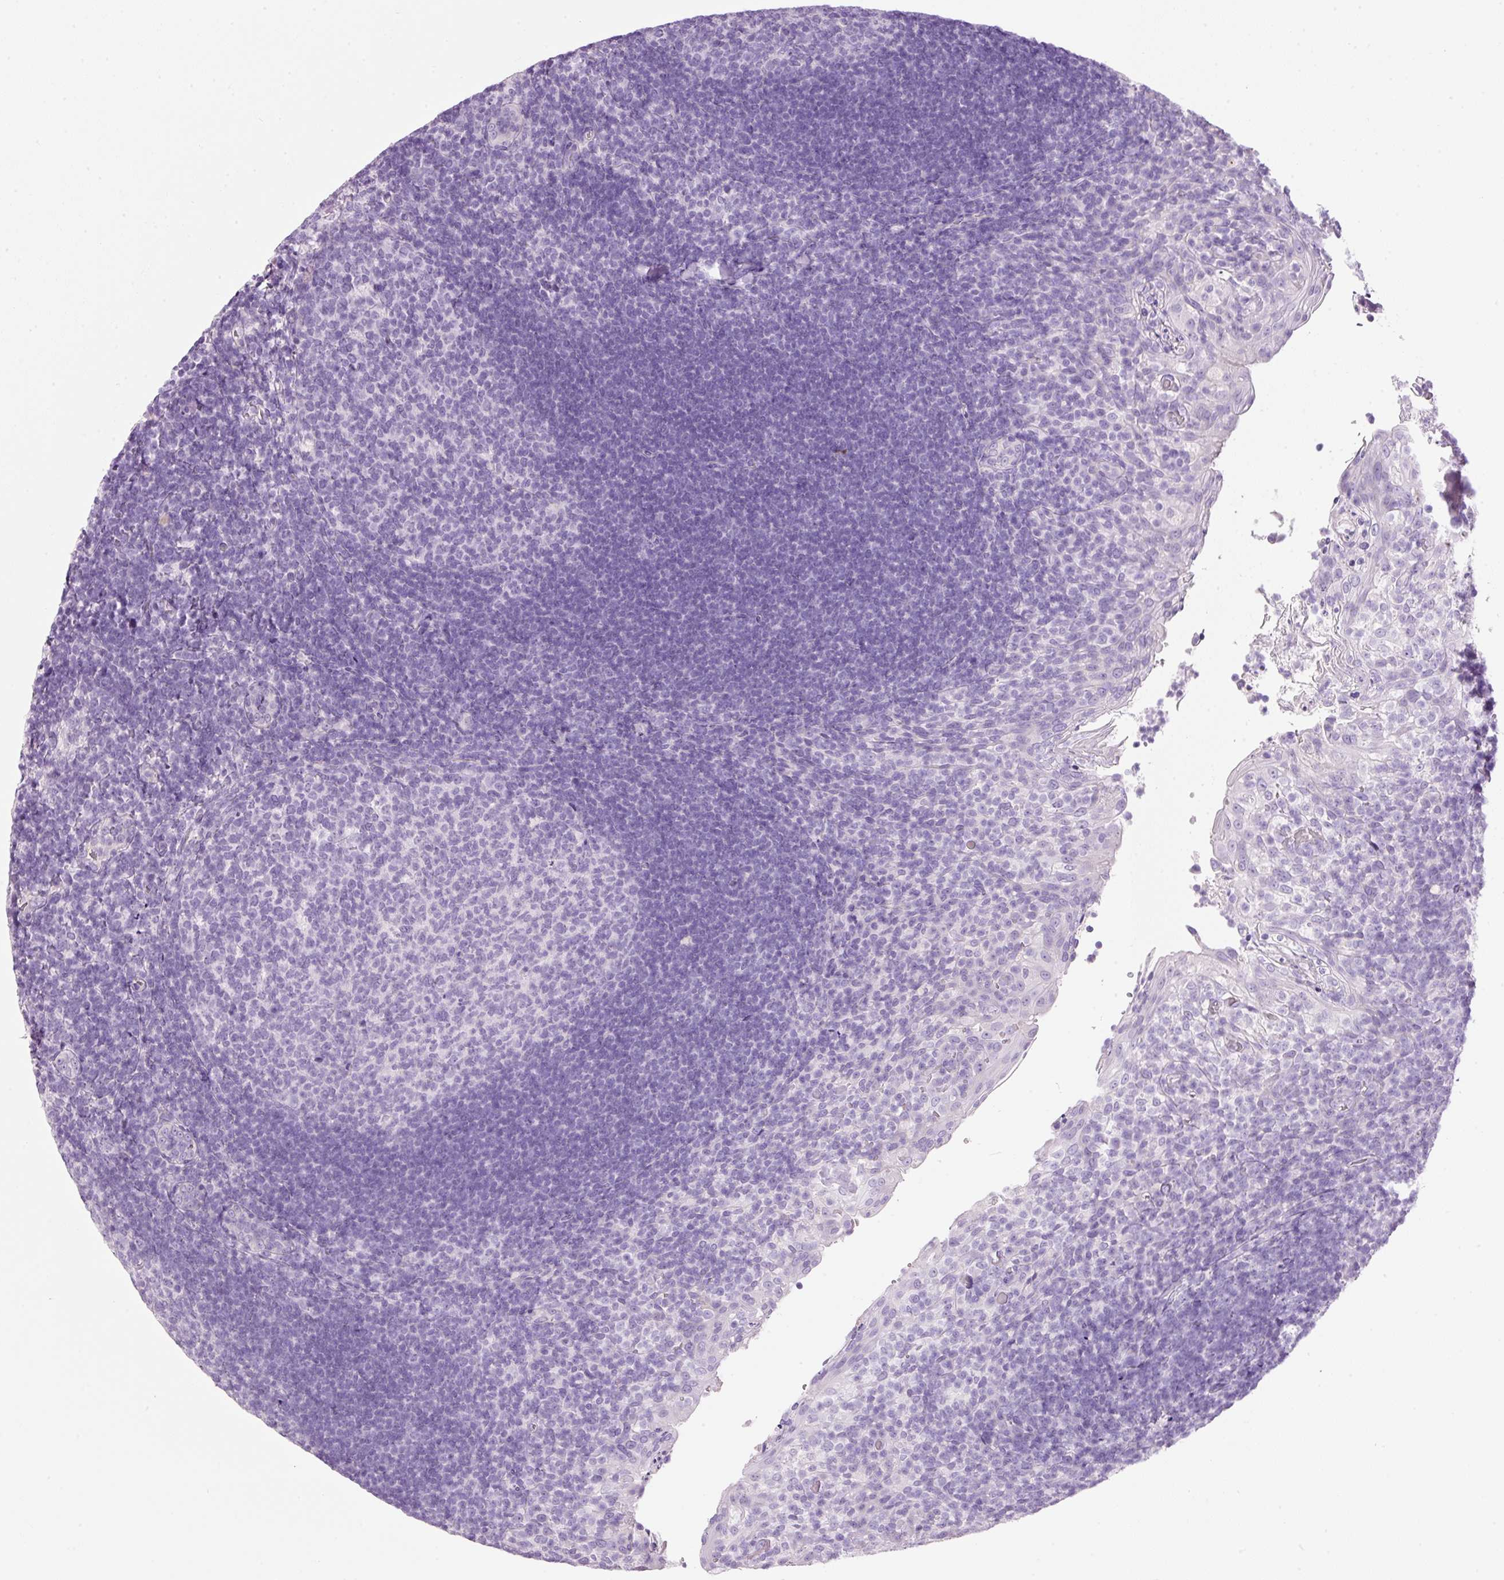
{"staining": {"intensity": "negative", "quantity": "none", "location": "none"}, "tissue": "tonsil", "cell_type": "Germinal center cells", "image_type": "normal", "snomed": [{"axis": "morphology", "description": "Normal tissue, NOS"}, {"axis": "topography", "description": "Tonsil"}], "caption": "Immunohistochemical staining of normal human tonsil displays no significant positivity in germinal center cells. (Immunohistochemistry, brightfield microscopy, high magnification).", "gene": "BSND", "patient": {"sex": "female", "age": 10}}